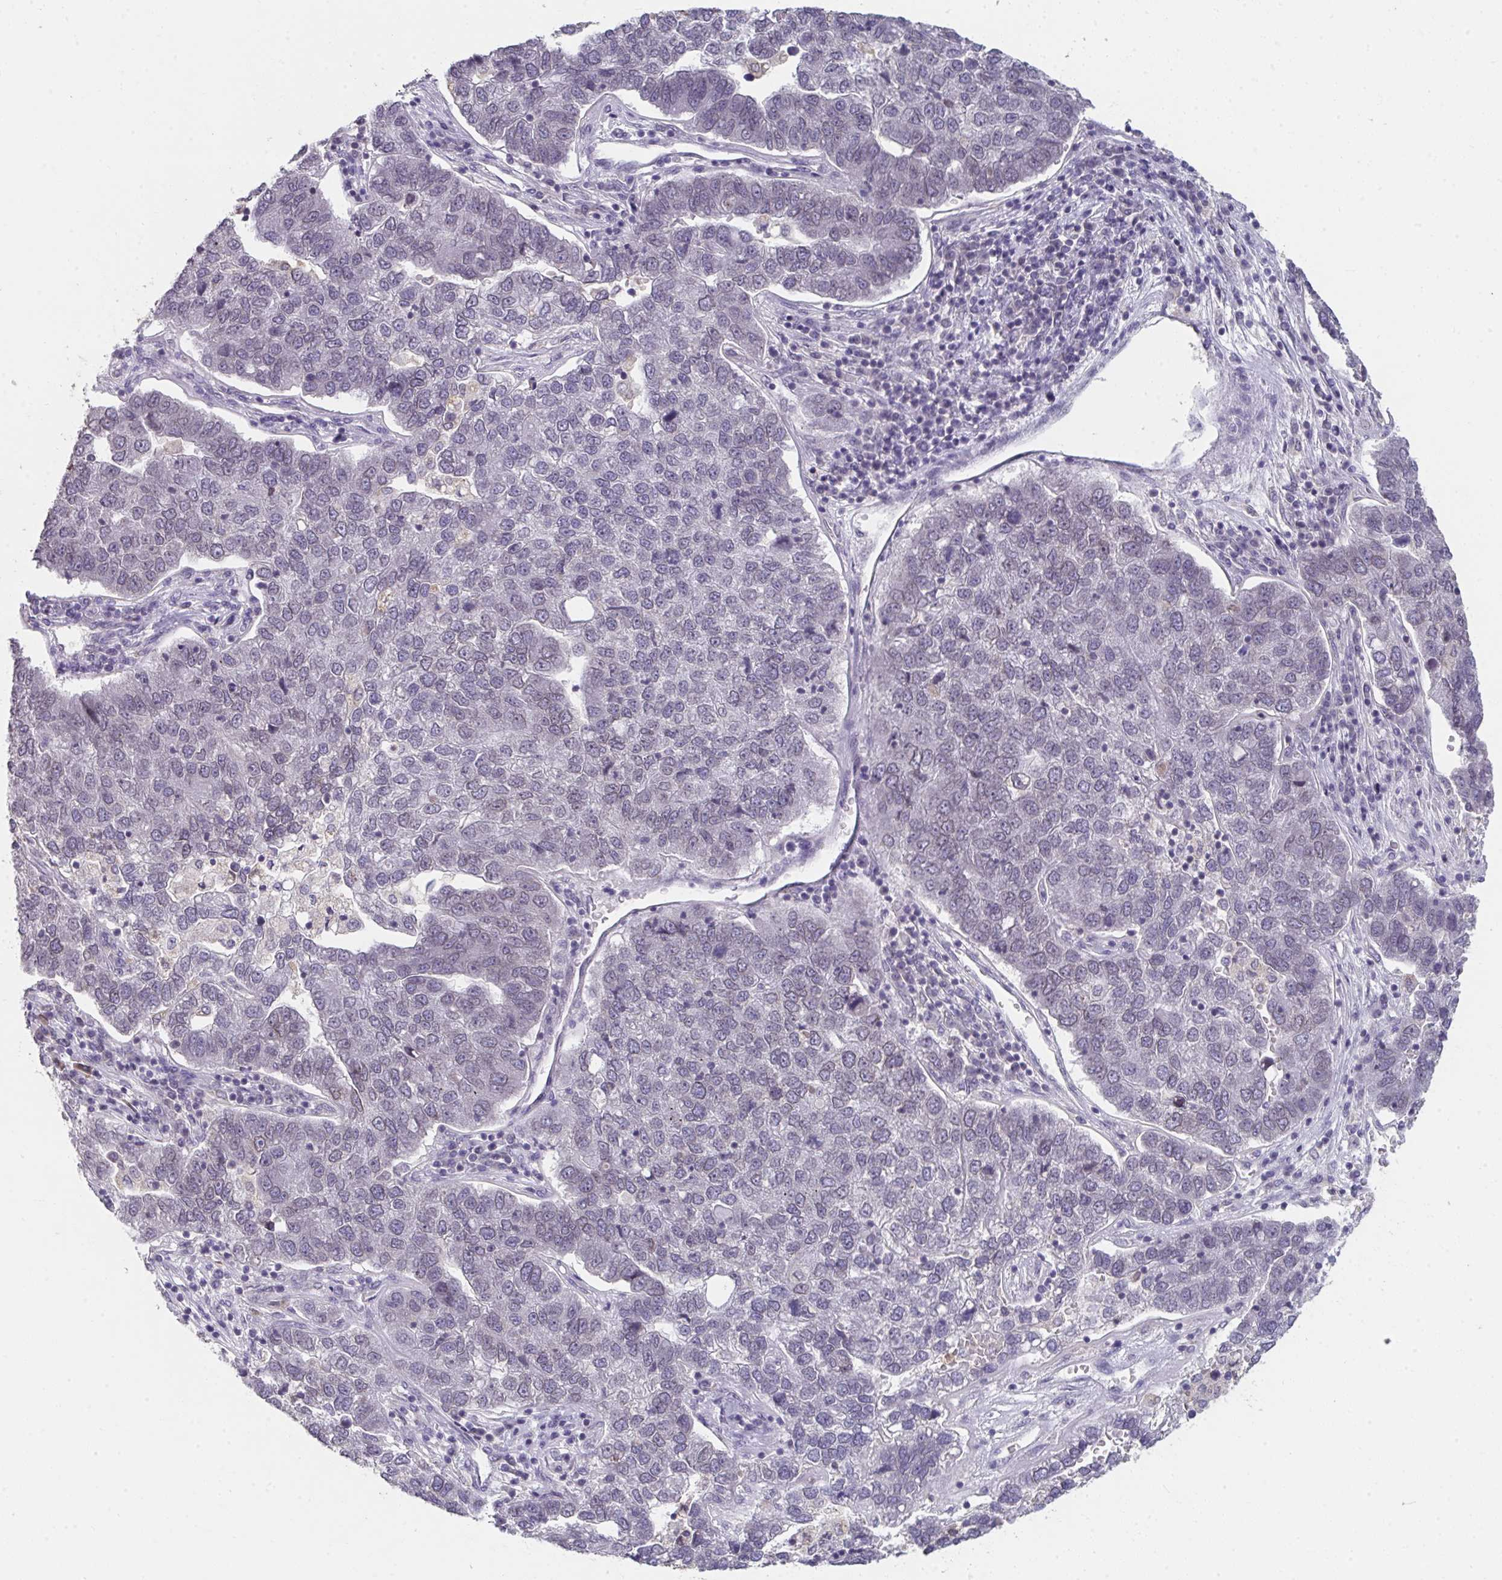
{"staining": {"intensity": "negative", "quantity": "none", "location": "none"}, "tissue": "pancreatic cancer", "cell_type": "Tumor cells", "image_type": "cancer", "snomed": [{"axis": "morphology", "description": "Adenocarcinoma, NOS"}, {"axis": "topography", "description": "Pancreas"}], "caption": "IHC of human pancreatic adenocarcinoma reveals no staining in tumor cells. (Immunohistochemistry (ihc), brightfield microscopy, high magnification).", "gene": "NUP133", "patient": {"sex": "female", "age": 61}}